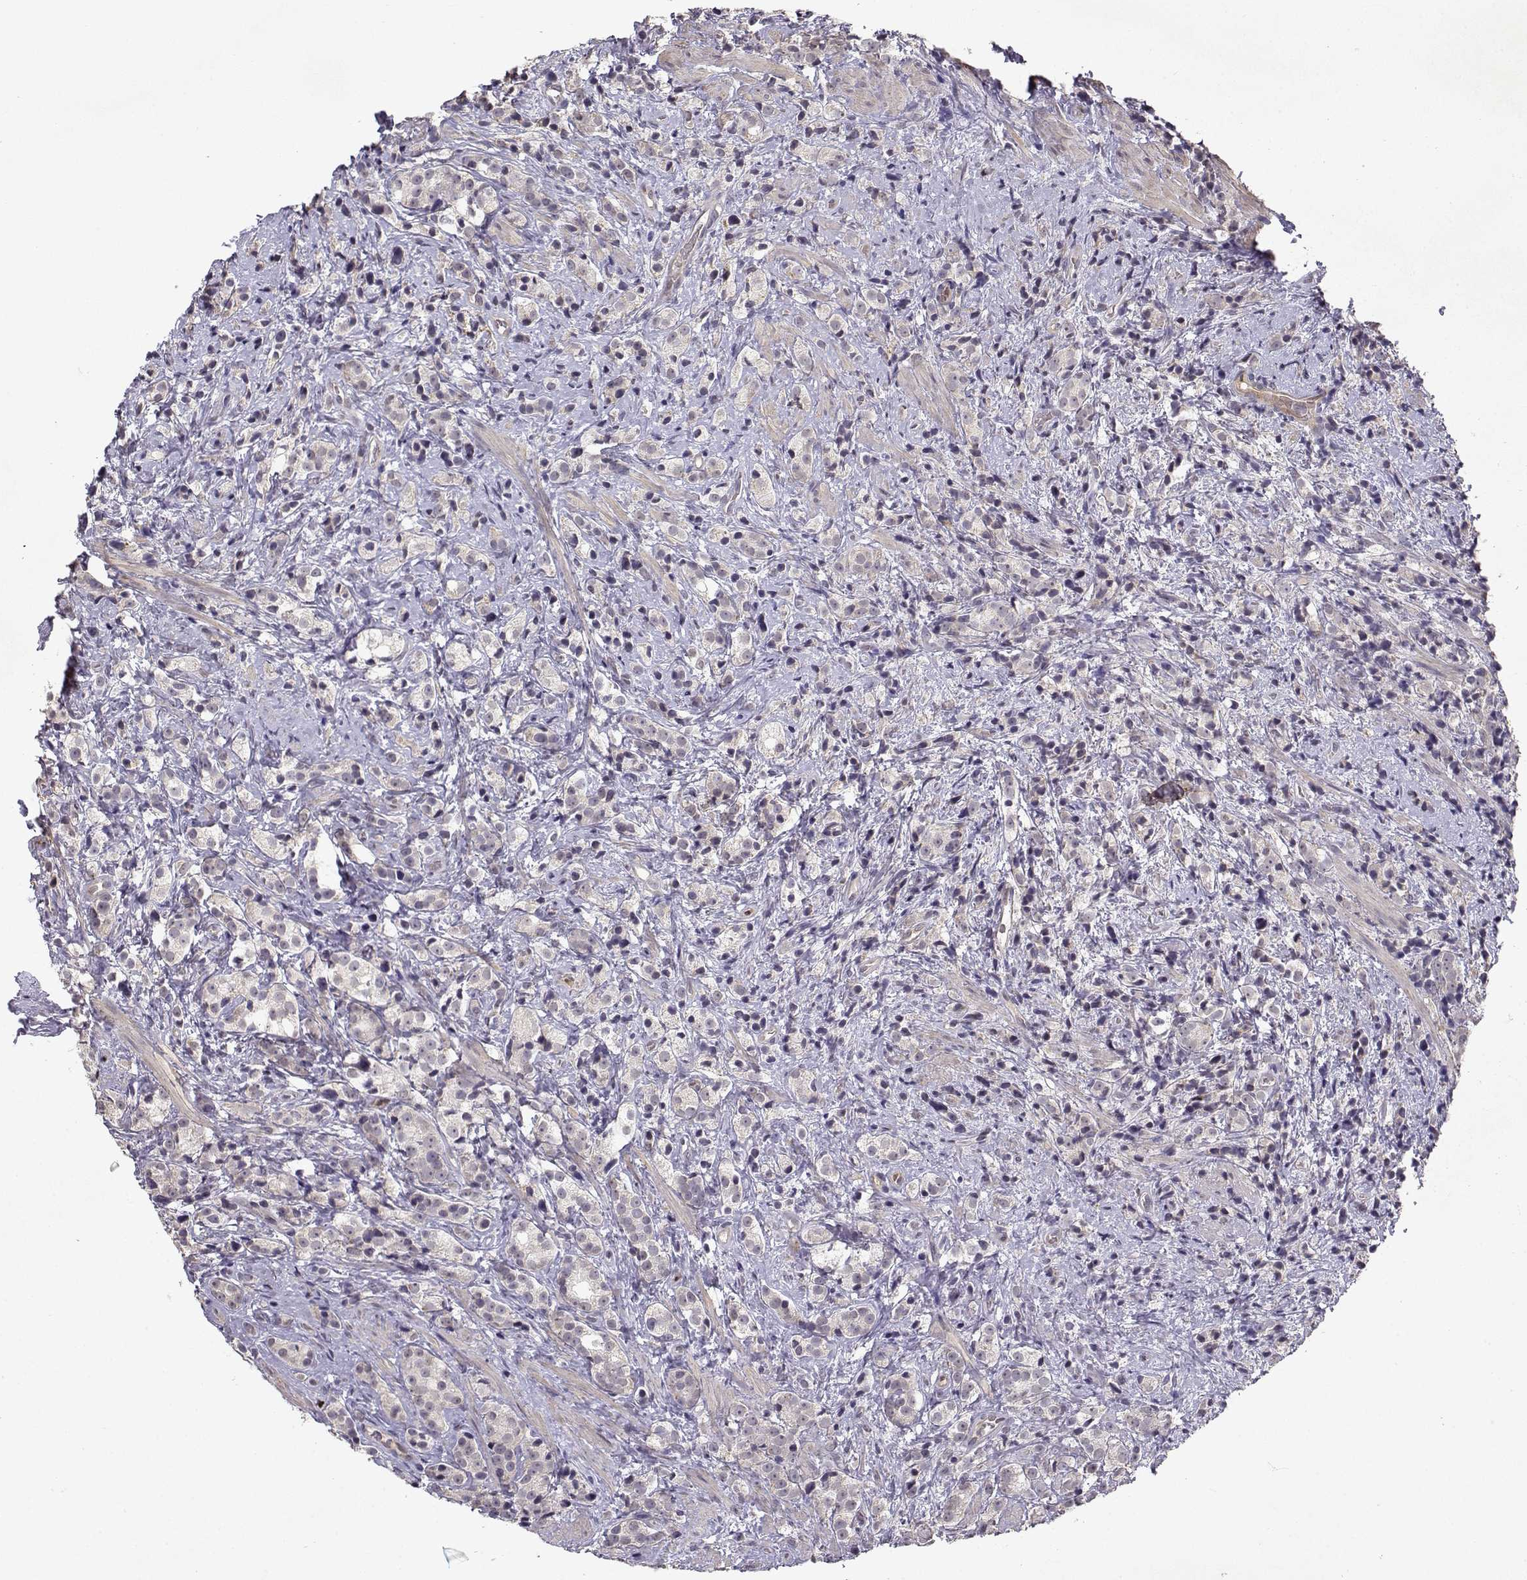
{"staining": {"intensity": "negative", "quantity": "none", "location": "none"}, "tissue": "prostate cancer", "cell_type": "Tumor cells", "image_type": "cancer", "snomed": [{"axis": "morphology", "description": "Adenocarcinoma, High grade"}, {"axis": "topography", "description": "Prostate"}], "caption": "DAB (3,3'-diaminobenzidine) immunohistochemical staining of human prostate cancer shows no significant positivity in tumor cells.", "gene": "BMX", "patient": {"sex": "male", "age": 53}}